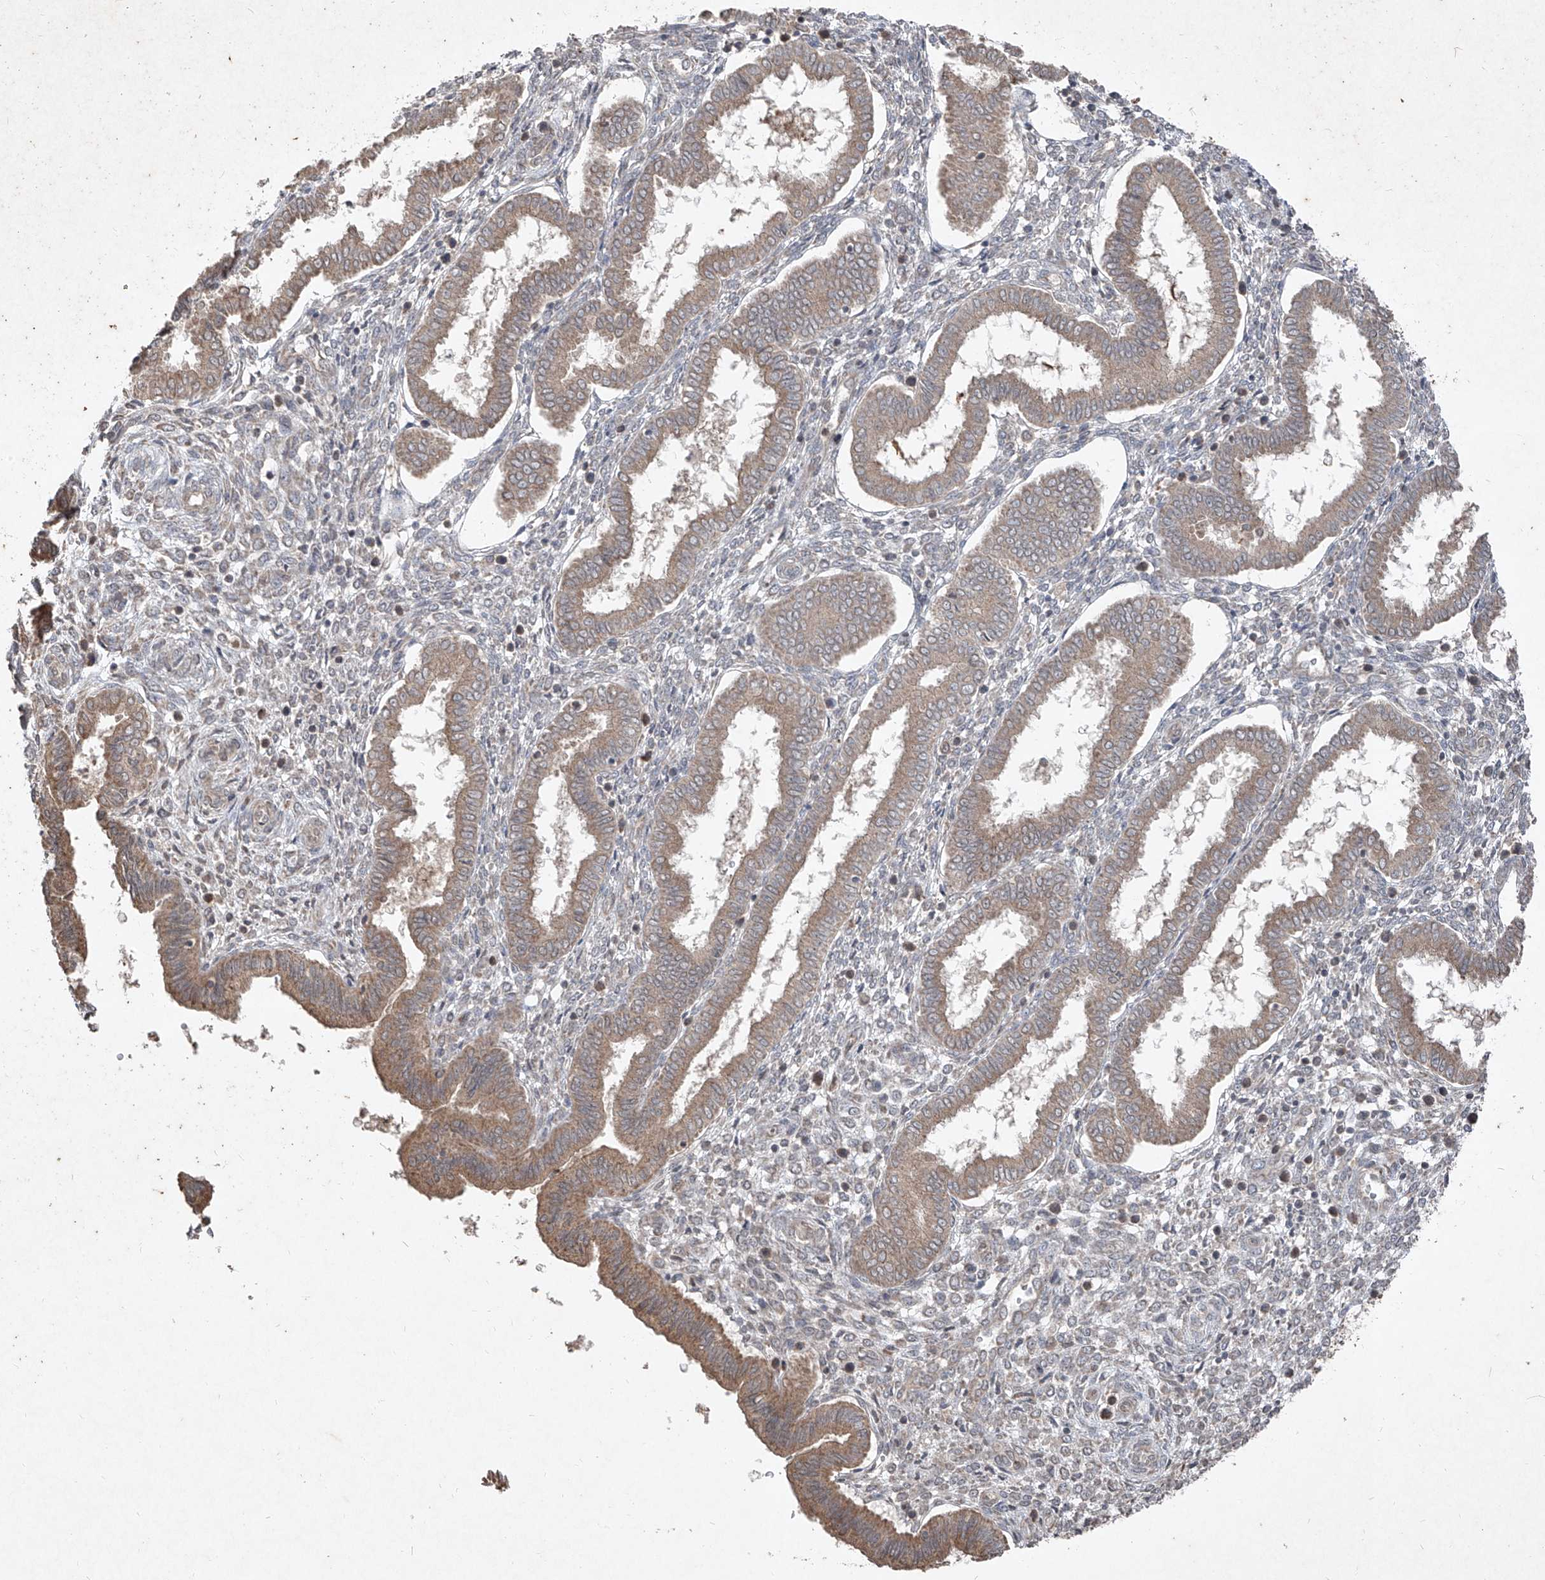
{"staining": {"intensity": "moderate", "quantity": "<25%", "location": "cytoplasmic/membranous"}, "tissue": "endometrium", "cell_type": "Cells in endometrial stroma", "image_type": "normal", "snomed": [{"axis": "morphology", "description": "Normal tissue, NOS"}, {"axis": "topography", "description": "Endometrium"}], "caption": "This photomicrograph demonstrates unremarkable endometrium stained with IHC to label a protein in brown. The cytoplasmic/membranous of cells in endometrial stroma show moderate positivity for the protein. Nuclei are counter-stained blue.", "gene": "ABCD3", "patient": {"sex": "female", "age": 24}}